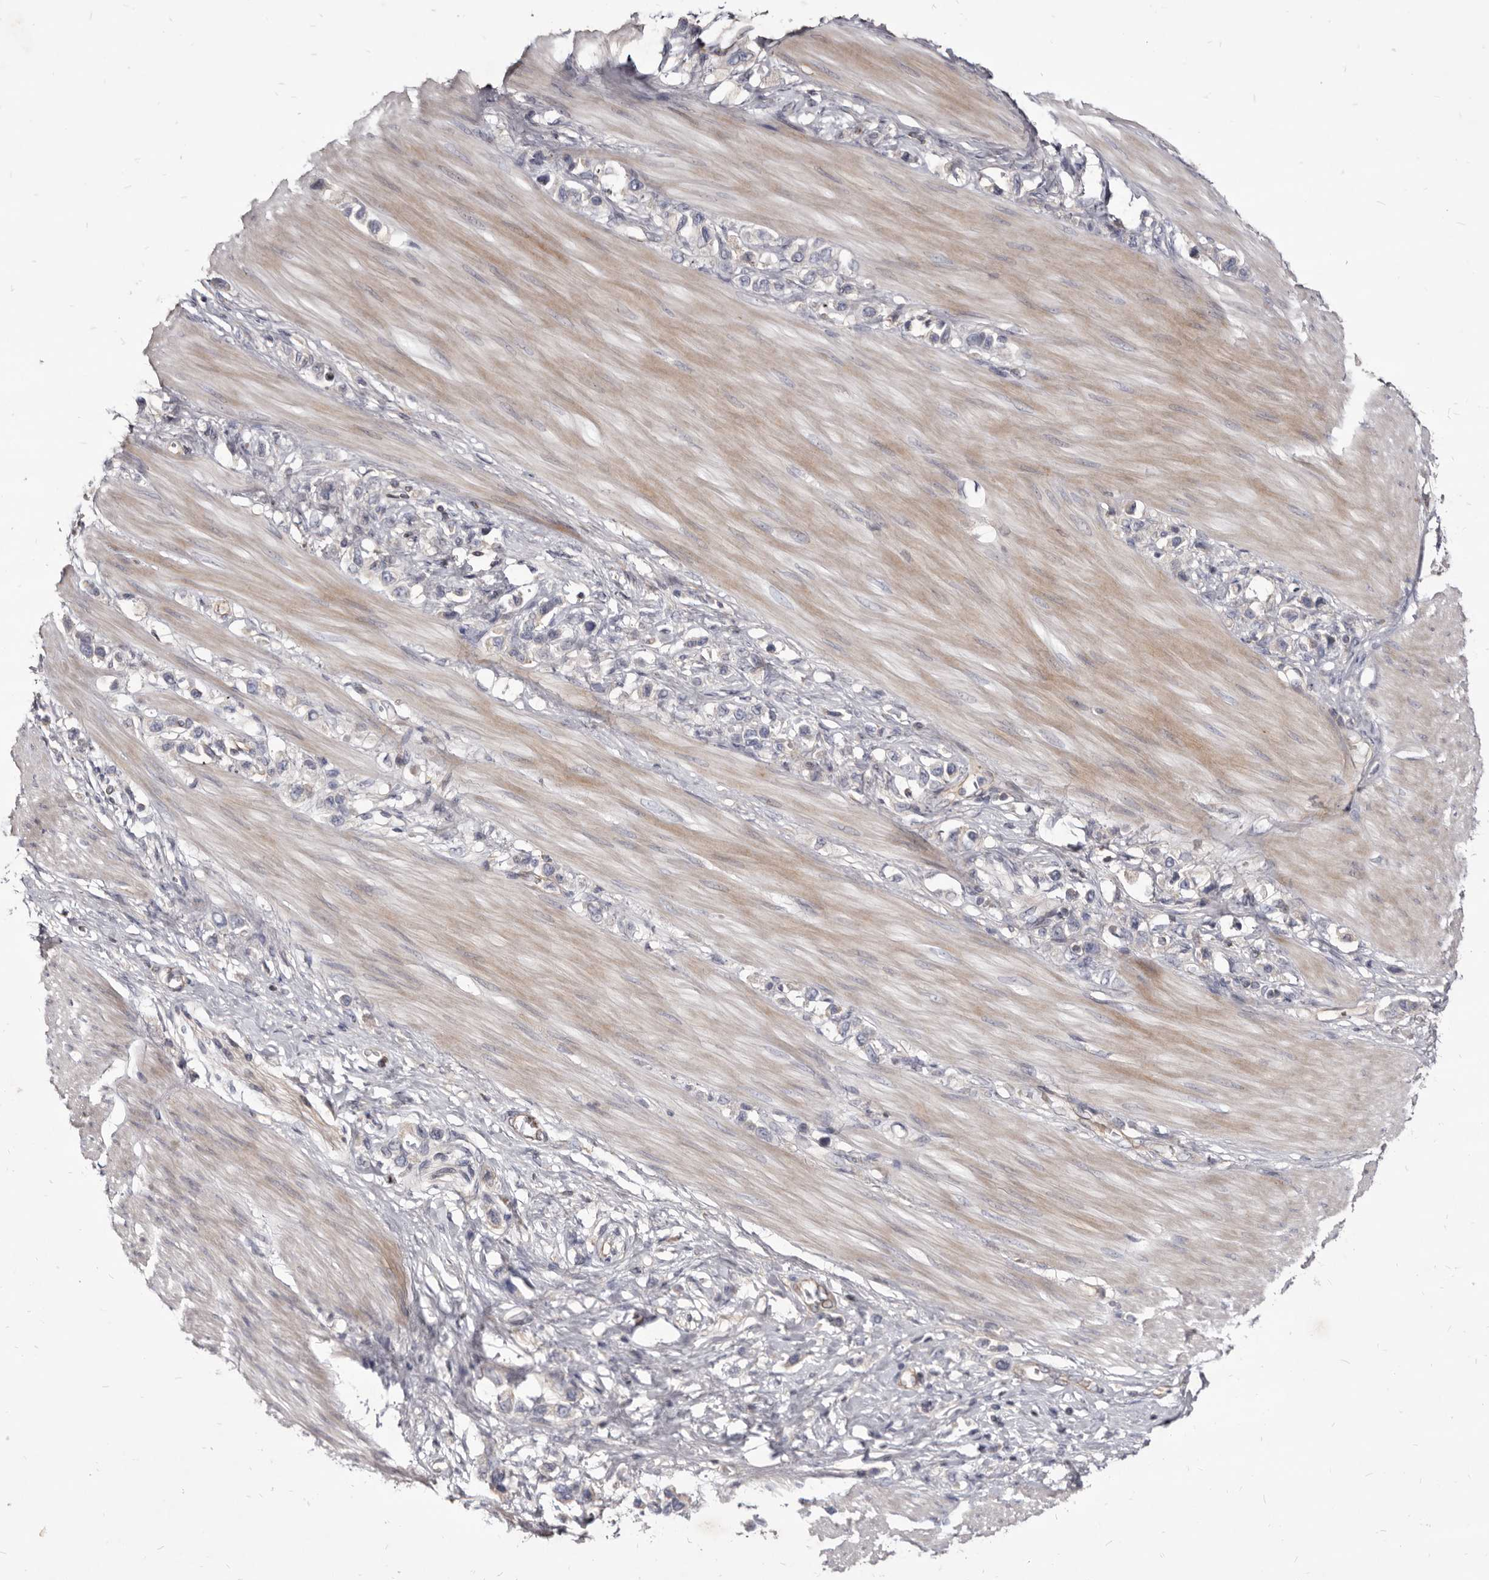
{"staining": {"intensity": "negative", "quantity": "none", "location": "none"}, "tissue": "stomach cancer", "cell_type": "Tumor cells", "image_type": "cancer", "snomed": [{"axis": "morphology", "description": "Adenocarcinoma, NOS"}, {"axis": "topography", "description": "Stomach"}], "caption": "High magnification brightfield microscopy of stomach cancer stained with DAB (brown) and counterstained with hematoxylin (blue): tumor cells show no significant staining.", "gene": "FAS", "patient": {"sex": "female", "age": 65}}